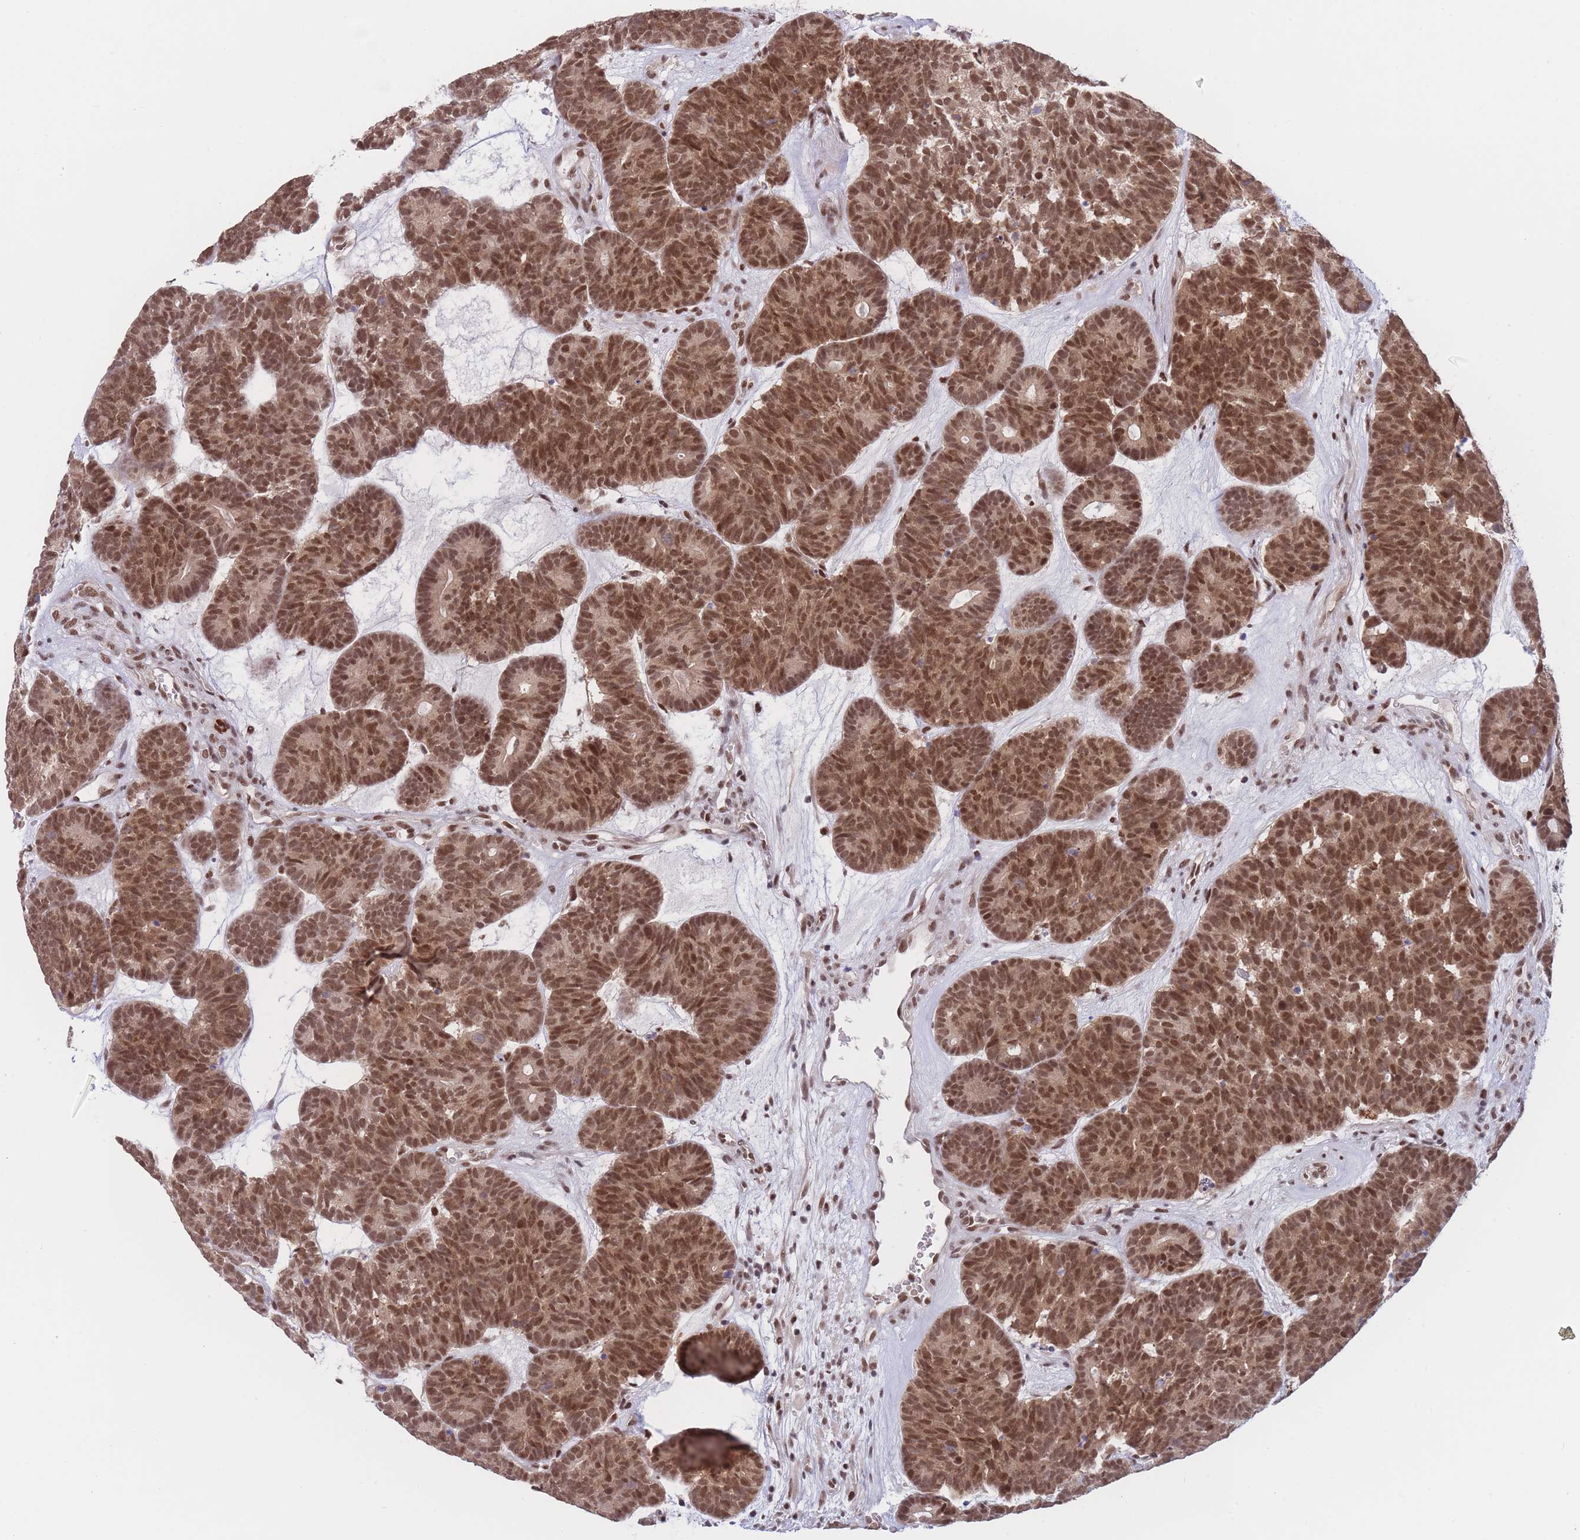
{"staining": {"intensity": "moderate", "quantity": ">75%", "location": "nuclear"}, "tissue": "head and neck cancer", "cell_type": "Tumor cells", "image_type": "cancer", "snomed": [{"axis": "morphology", "description": "Adenocarcinoma, NOS"}, {"axis": "topography", "description": "Head-Neck"}], "caption": "Brown immunohistochemical staining in human head and neck cancer reveals moderate nuclear positivity in approximately >75% of tumor cells.", "gene": "SMAD9", "patient": {"sex": "female", "age": 81}}